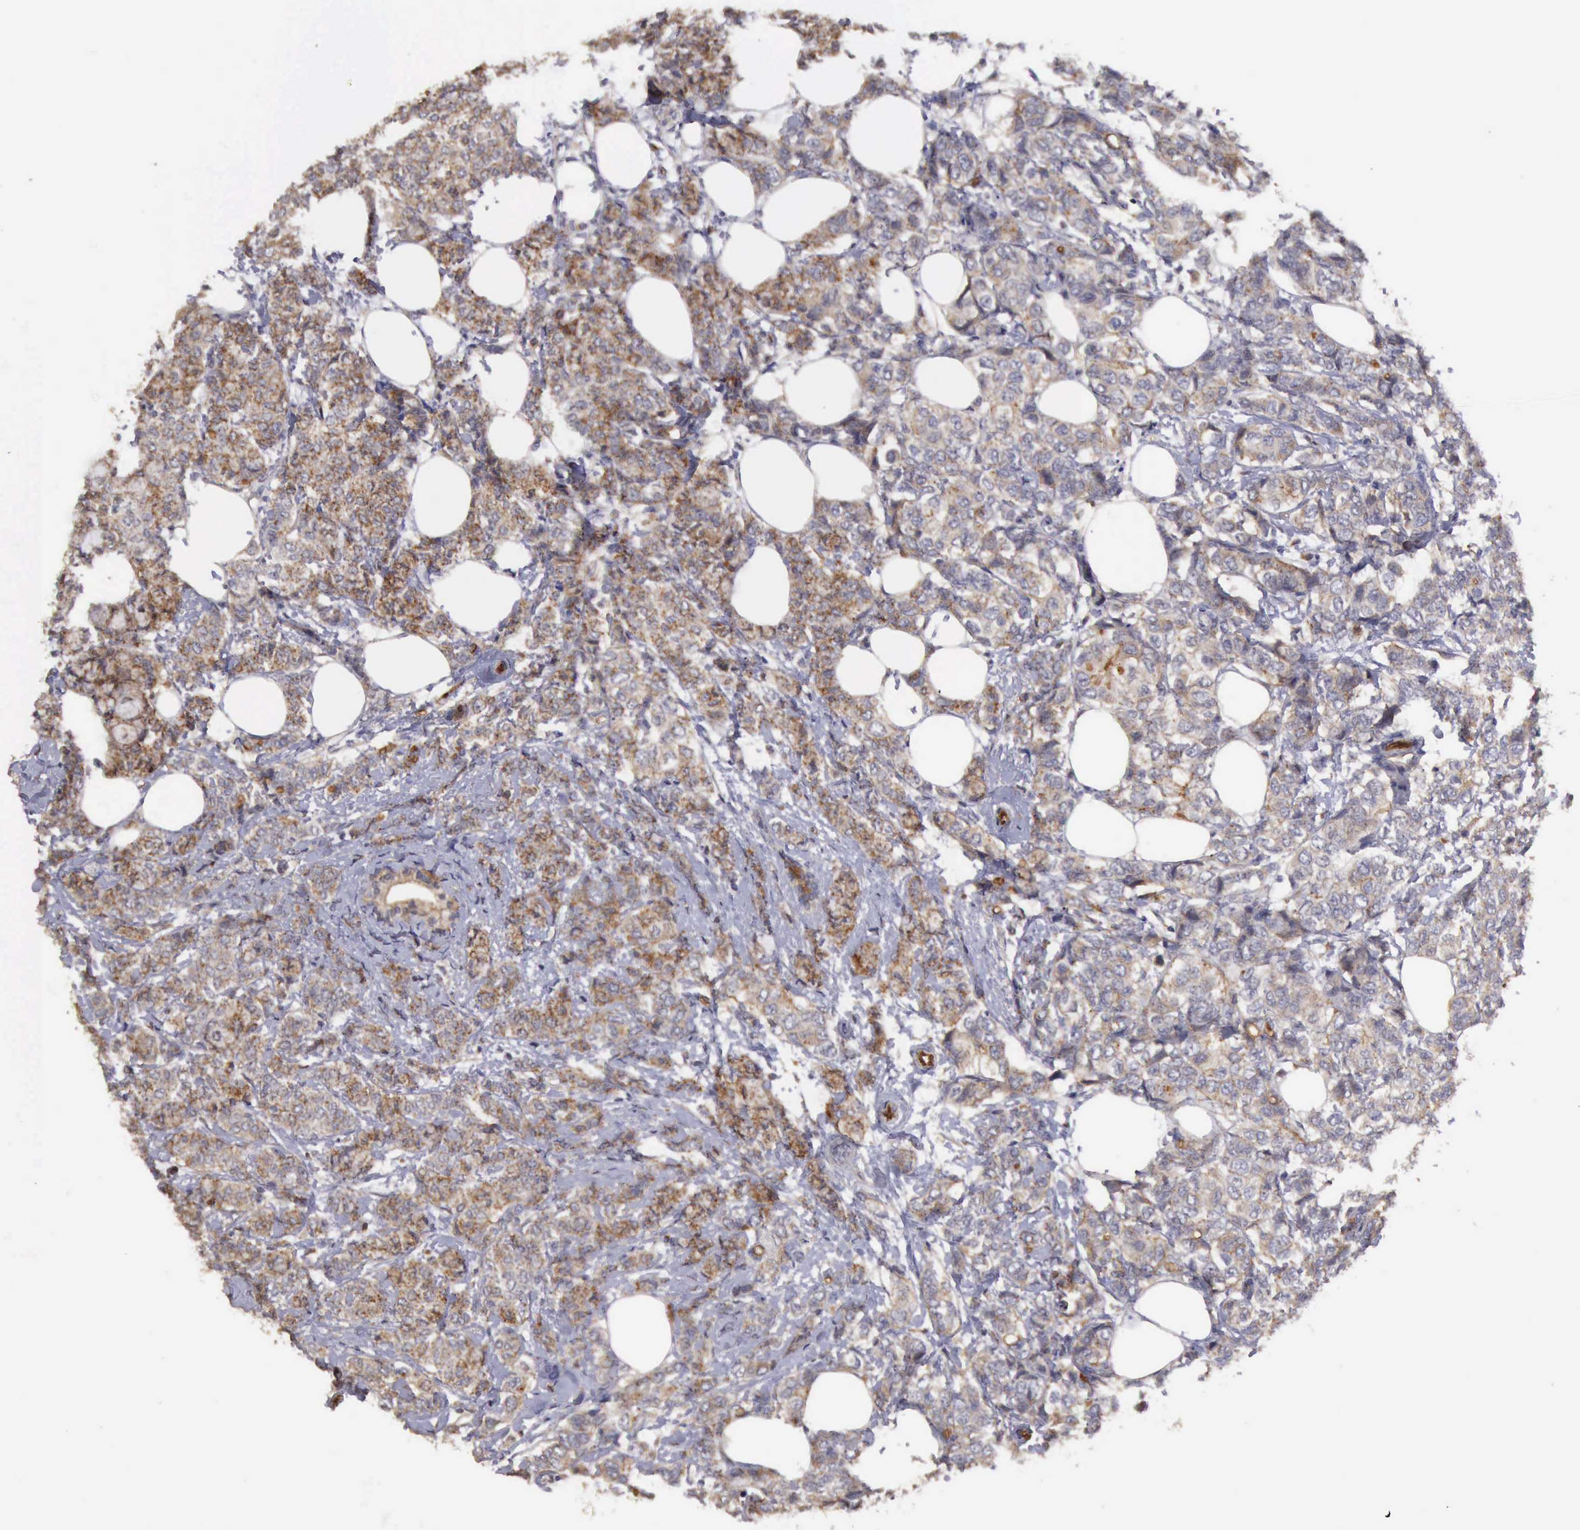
{"staining": {"intensity": "weak", "quantity": "25%-75%", "location": "cytoplasmic/membranous"}, "tissue": "breast cancer", "cell_type": "Tumor cells", "image_type": "cancer", "snomed": [{"axis": "morphology", "description": "Lobular carcinoma"}, {"axis": "topography", "description": "Breast"}], "caption": "Human lobular carcinoma (breast) stained with a brown dye exhibits weak cytoplasmic/membranous positive staining in about 25%-75% of tumor cells.", "gene": "BMX", "patient": {"sex": "female", "age": 60}}